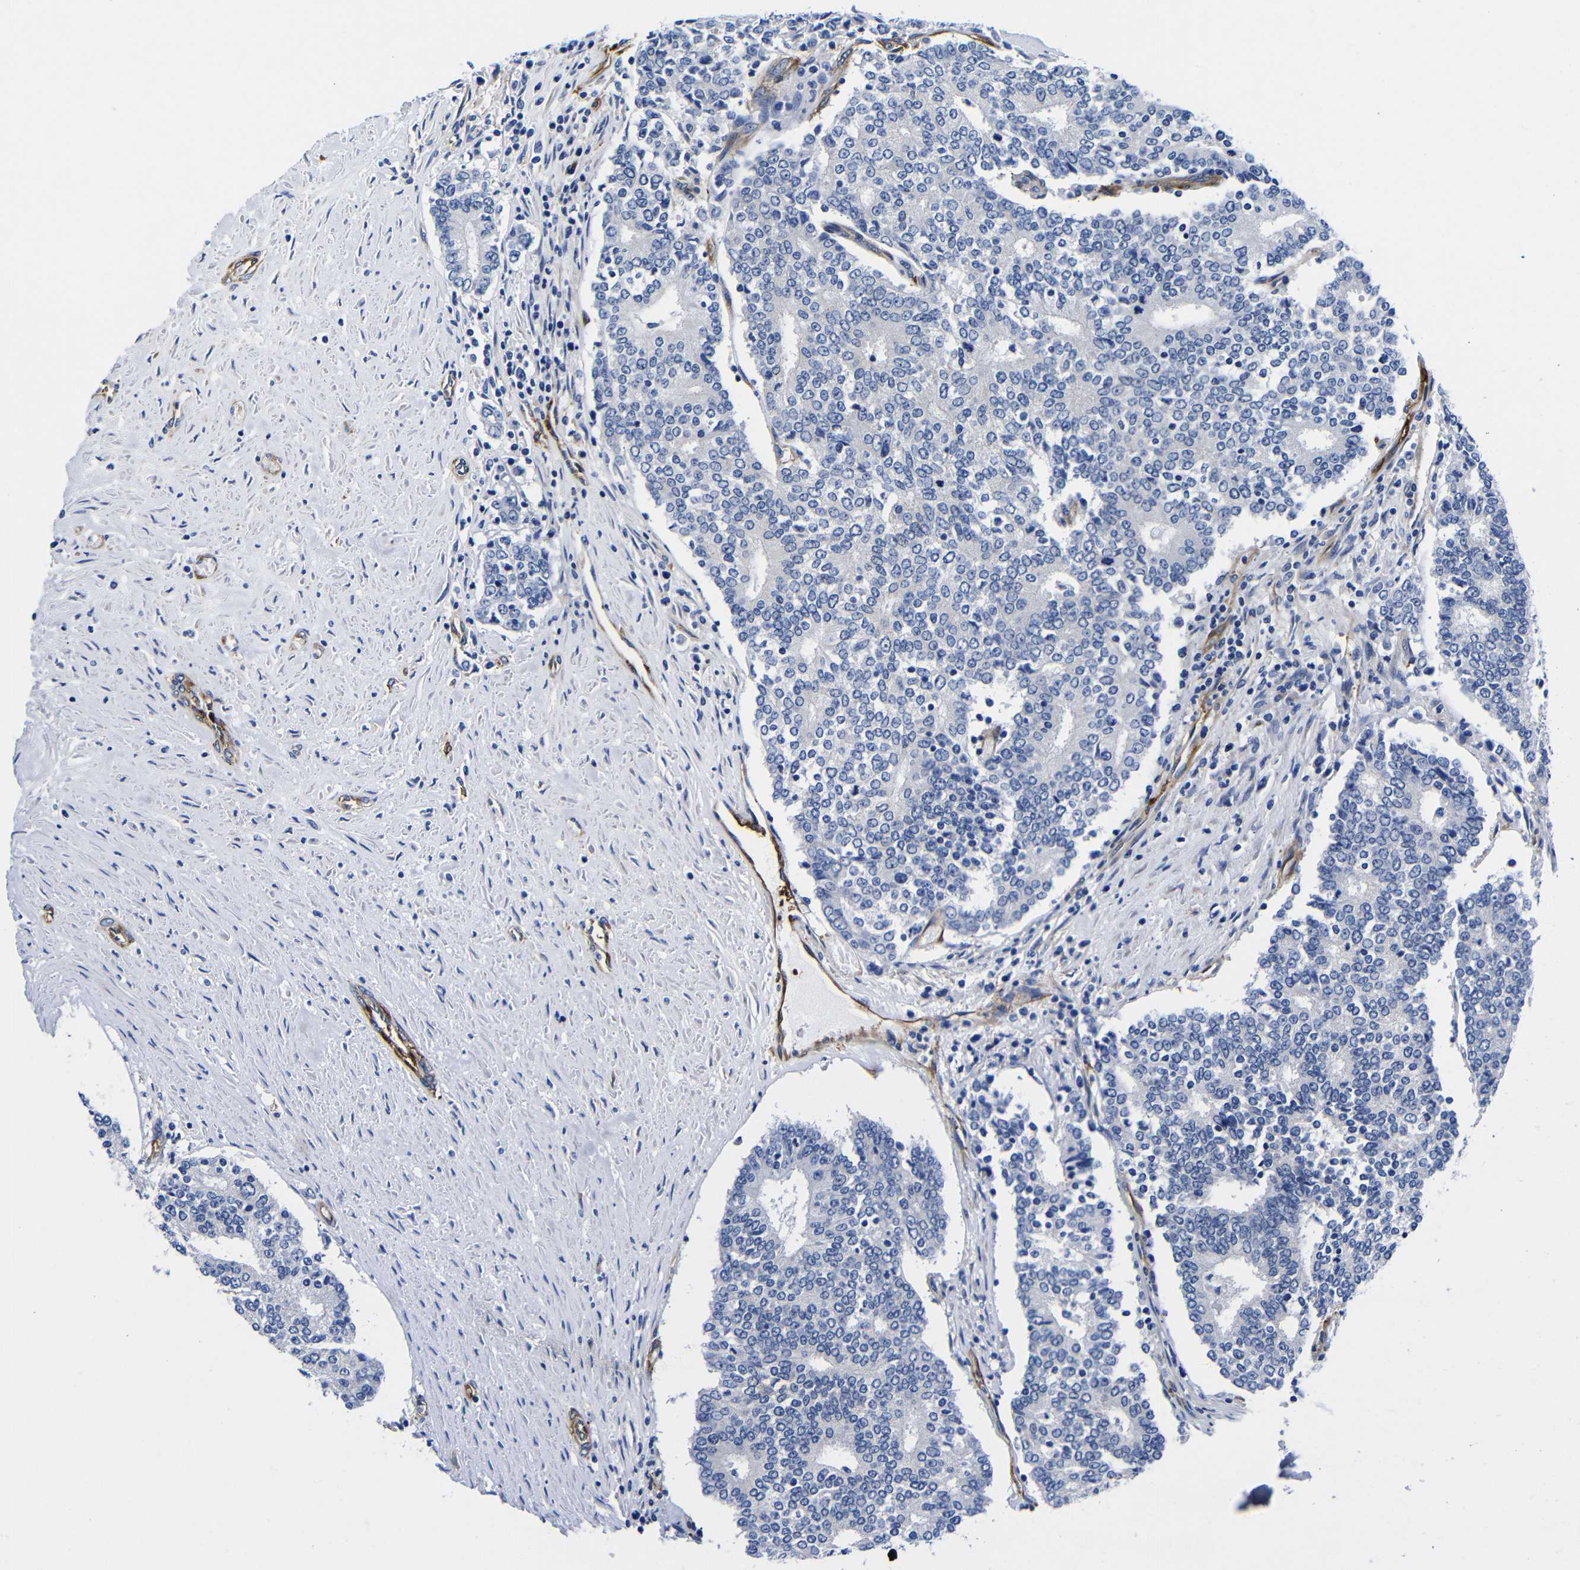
{"staining": {"intensity": "negative", "quantity": "none", "location": "none"}, "tissue": "prostate cancer", "cell_type": "Tumor cells", "image_type": "cancer", "snomed": [{"axis": "morphology", "description": "Normal tissue, NOS"}, {"axis": "morphology", "description": "Adenocarcinoma, High grade"}, {"axis": "topography", "description": "Prostate"}, {"axis": "topography", "description": "Seminal veicle"}], "caption": "Immunohistochemistry (IHC) image of neoplastic tissue: prostate adenocarcinoma (high-grade) stained with DAB (3,3'-diaminobenzidine) shows no significant protein expression in tumor cells.", "gene": "LRIG1", "patient": {"sex": "male", "age": 55}}